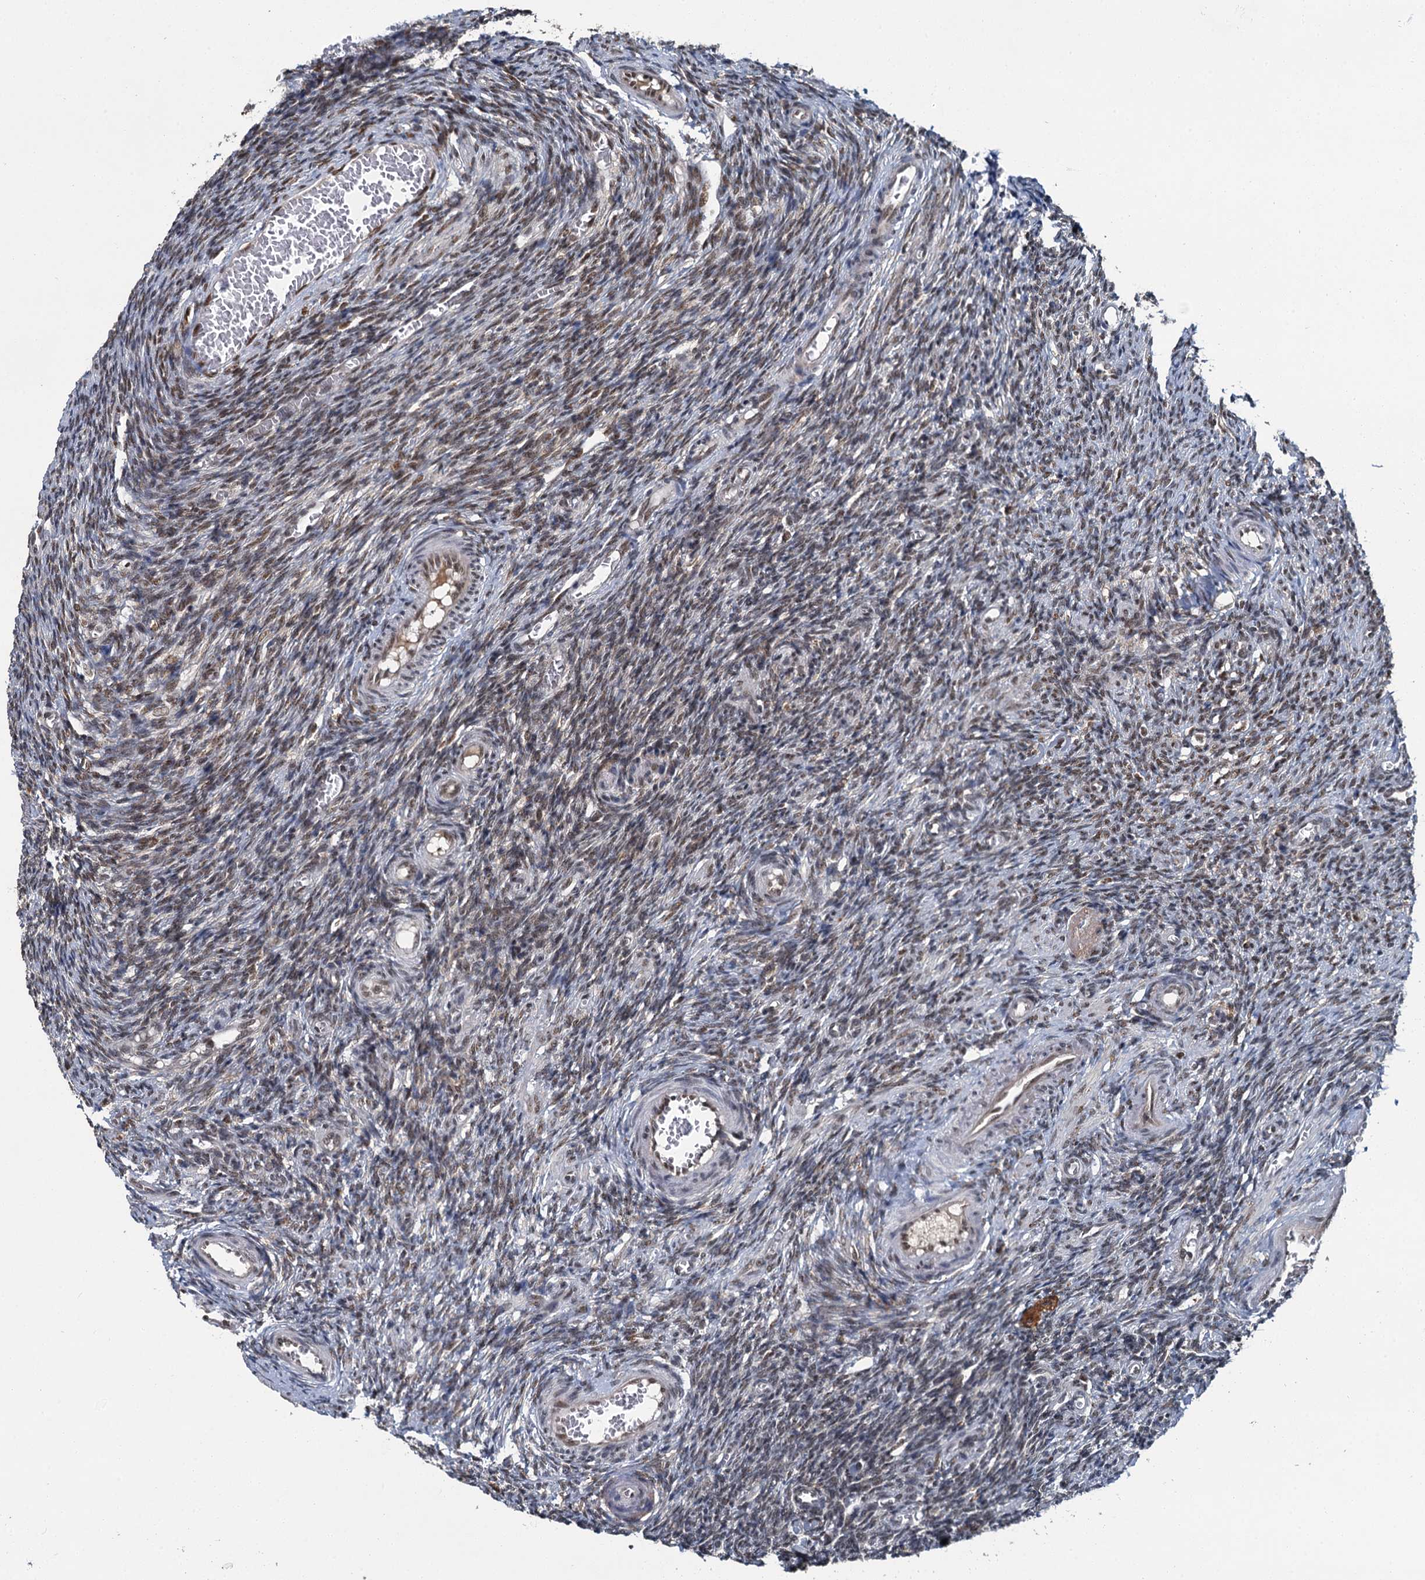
{"staining": {"intensity": "moderate", "quantity": ">75%", "location": "nuclear"}, "tissue": "ovary", "cell_type": "Follicle cells", "image_type": "normal", "snomed": [{"axis": "morphology", "description": "Normal tissue, NOS"}, {"axis": "topography", "description": "Ovary"}], "caption": "A medium amount of moderate nuclear expression is seen in about >75% of follicle cells in unremarkable ovary. (brown staining indicates protein expression, while blue staining denotes nuclei).", "gene": "PPHLN1", "patient": {"sex": "female", "age": 27}}